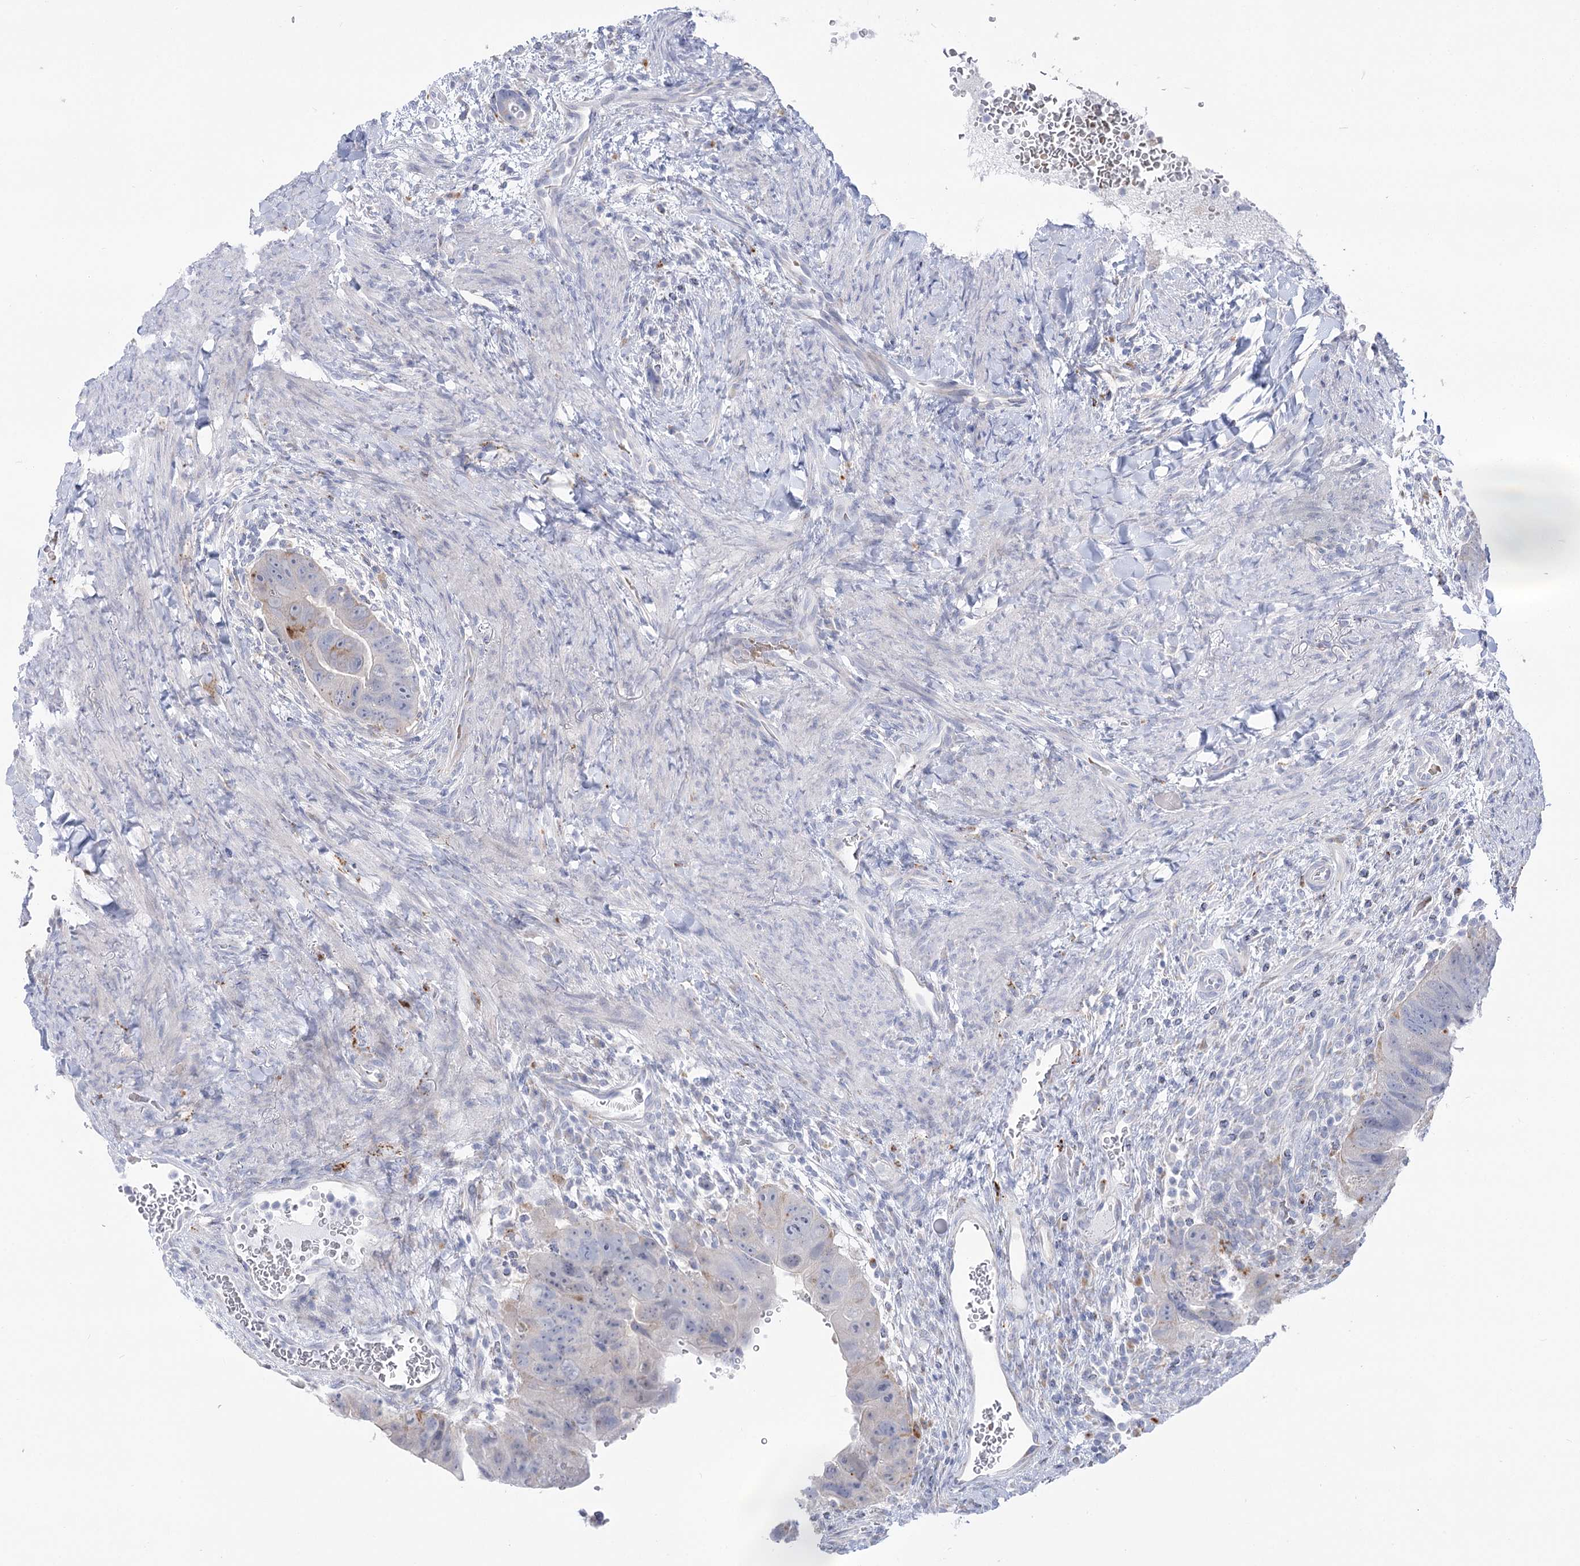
{"staining": {"intensity": "negative", "quantity": "none", "location": "none"}, "tissue": "colorectal cancer", "cell_type": "Tumor cells", "image_type": "cancer", "snomed": [{"axis": "morphology", "description": "Adenocarcinoma, NOS"}, {"axis": "topography", "description": "Rectum"}], "caption": "This image is of colorectal cancer stained with immunohistochemistry to label a protein in brown with the nuclei are counter-stained blue. There is no expression in tumor cells.", "gene": "SIAE", "patient": {"sex": "male", "age": 59}}